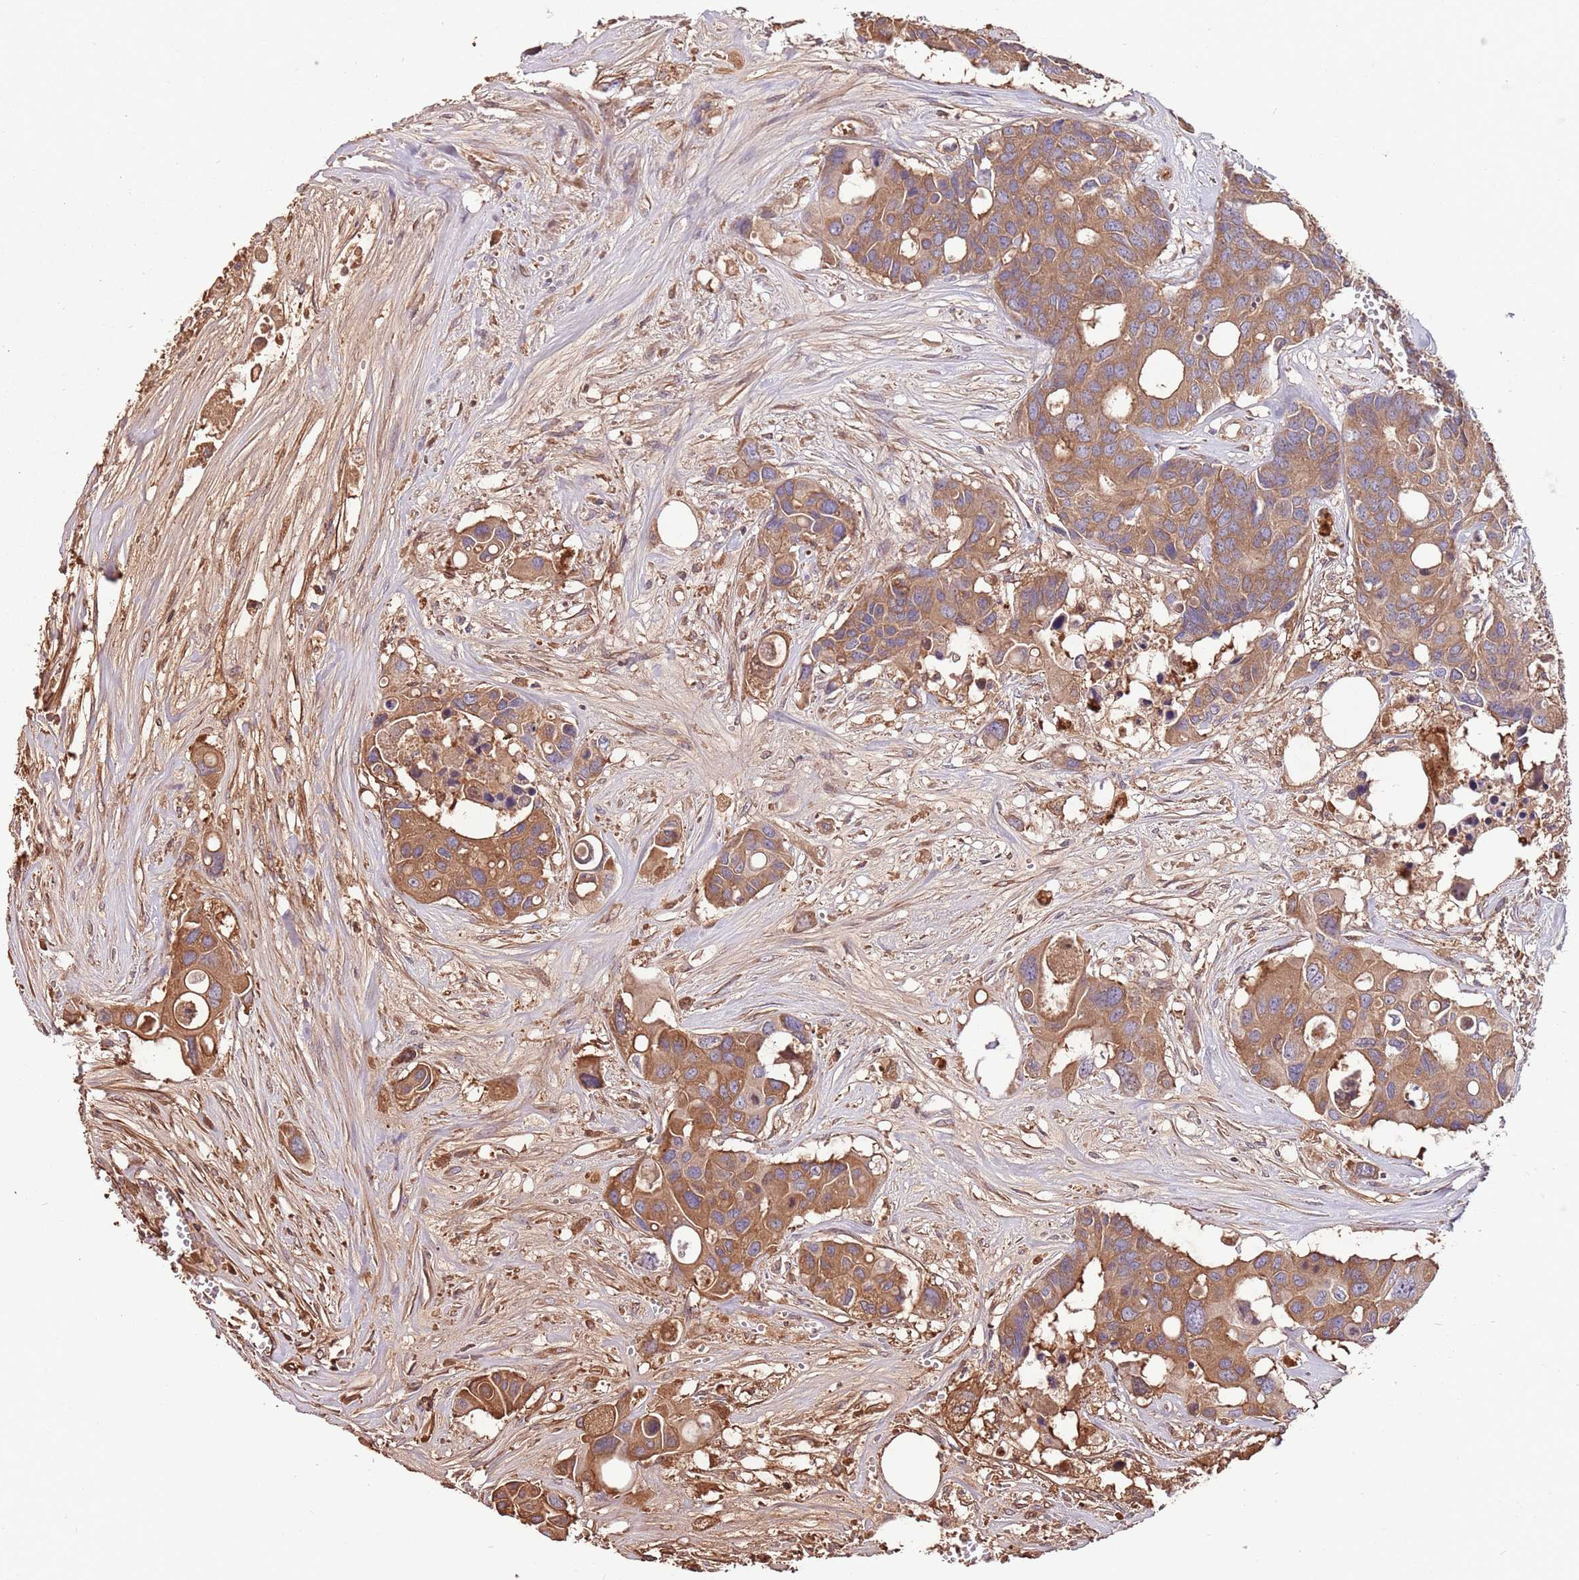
{"staining": {"intensity": "moderate", "quantity": ">75%", "location": "cytoplasmic/membranous"}, "tissue": "colorectal cancer", "cell_type": "Tumor cells", "image_type": "cancer", "snomed": [{"axis": "morphology", "description": "Adenocarcinoma, NOS"}, {"axis": "topography", "description": "Colon"}], "caption": "Moderate cytoplasmic/membranous protein positivity is present in approximately >75% of tumor cells in adenocarcinoma (colorectal).", "gene": "DENR", "patient": {"sex": "male", "age": 77}}